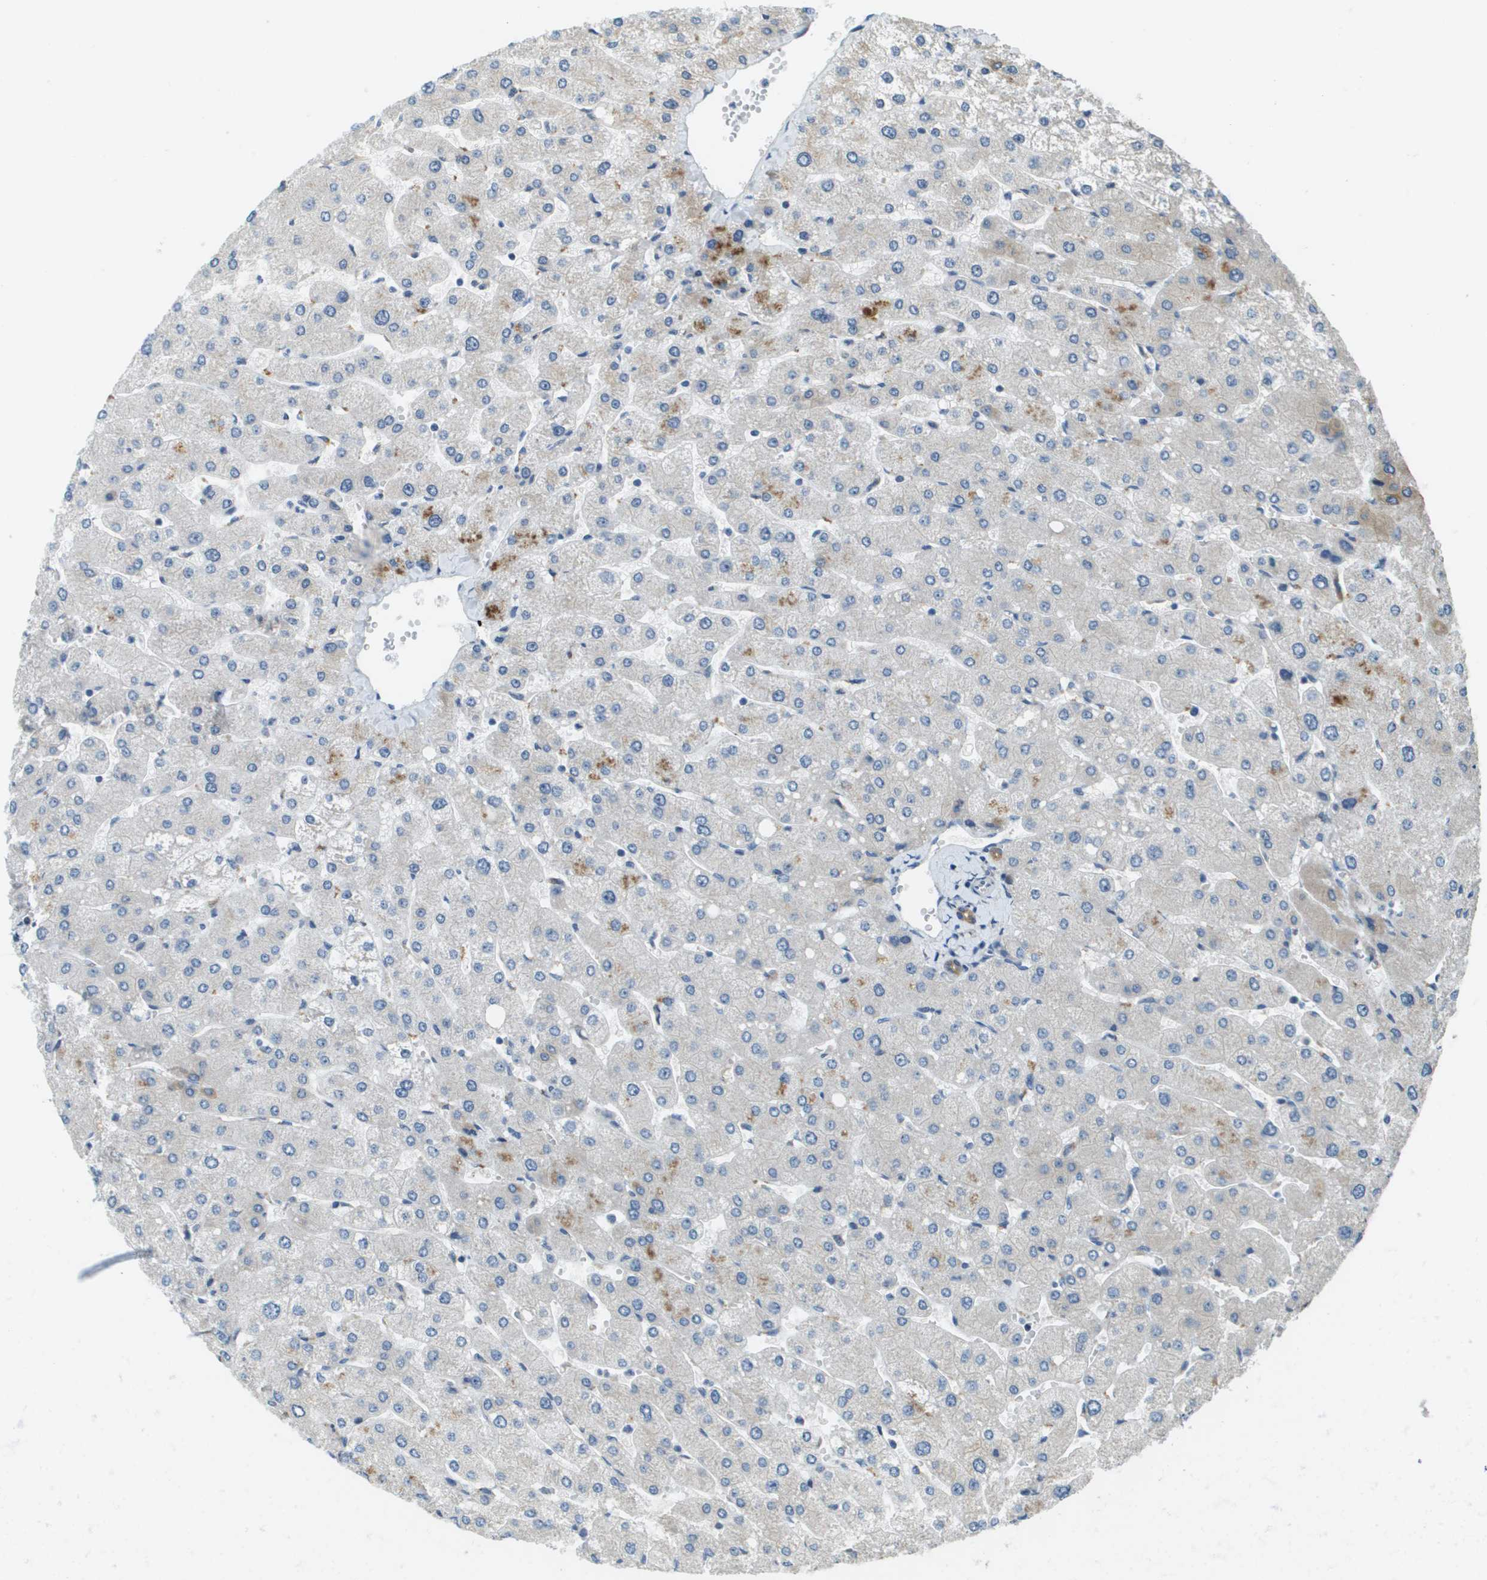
{"staining": {"intensity": "moderate", "quantity": ">75%", "location": "cytoplasmic/membranous"}, "tissue": "liver", "cell_type": "Cholangiocytes", "image_type": "normal", "snomed": [{"axis": "morphology", "description": "Normal tissue, NOS"}, {"axis": "topography", "description": "Liver"}], "caption": "Benign liver demonstrates moderate cytoplasmic/membranous positivity in about >75% of cholangiocytes The protein of interest is stained brown, and the nuclei are stained in blue (DAB IHC with brightfield microscopy, high magnification)..", "gene": "CDKN2C", "patient": {"sex": "male", "age": 55}}